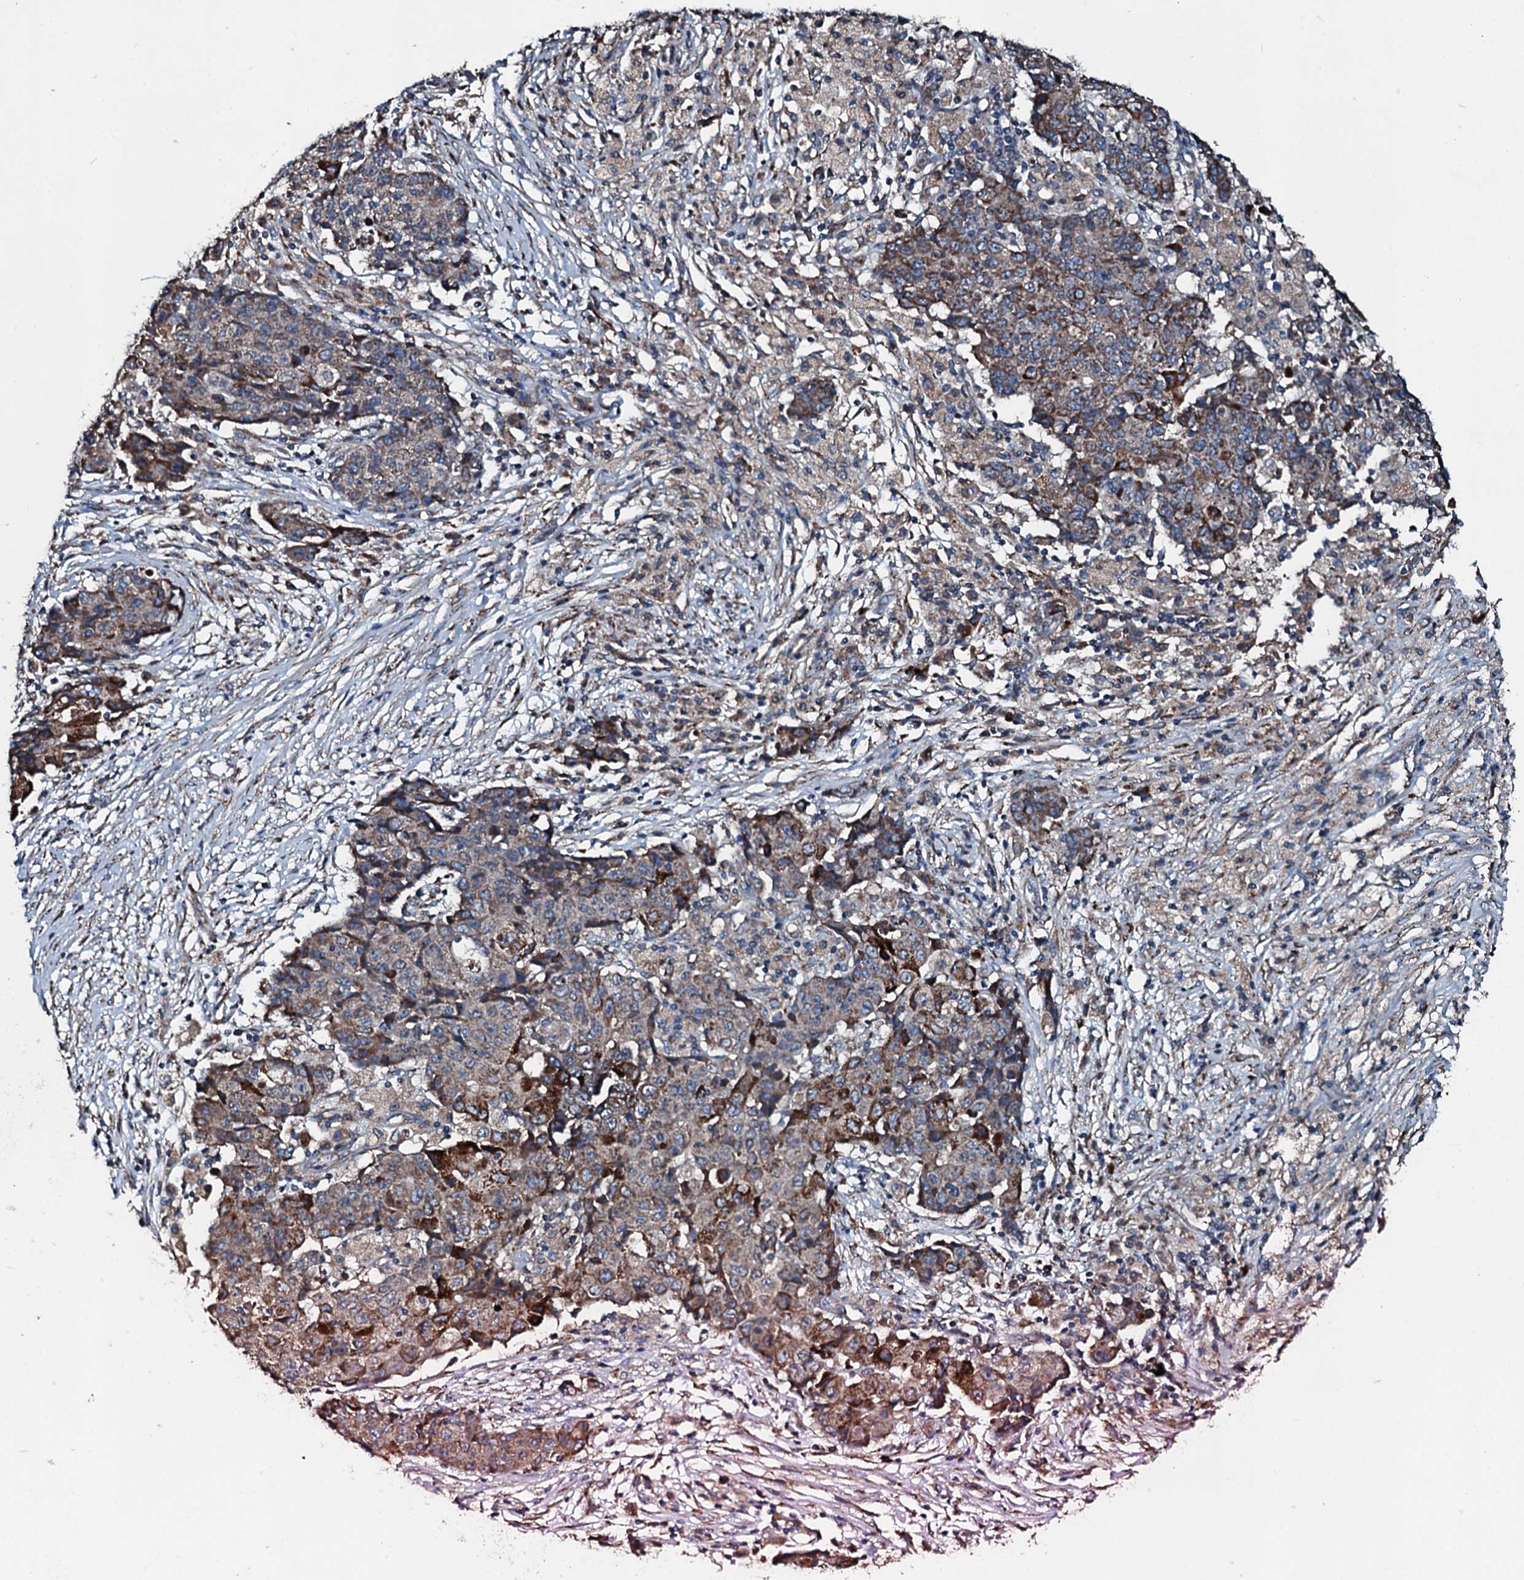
{"staining": {"intensity": "moderate", "quantity": ">75%", "location": "cytoplasmic/membranous"}, "tissue": "ovarian cancer", "cell_type": "Tumor cells", "image_type": "cancer", "snomed": [{"axis": "morphology", "description": "Carcinoma, endometroid"}, {"axis": "topography", "description": "Ovary"}], "caption": "Ovarian cancer stained with a protein marker demonstrates moderate staining in tumor cells.", "gene": "ACSS3", "patient": {"sex": "female", "age": 42}}